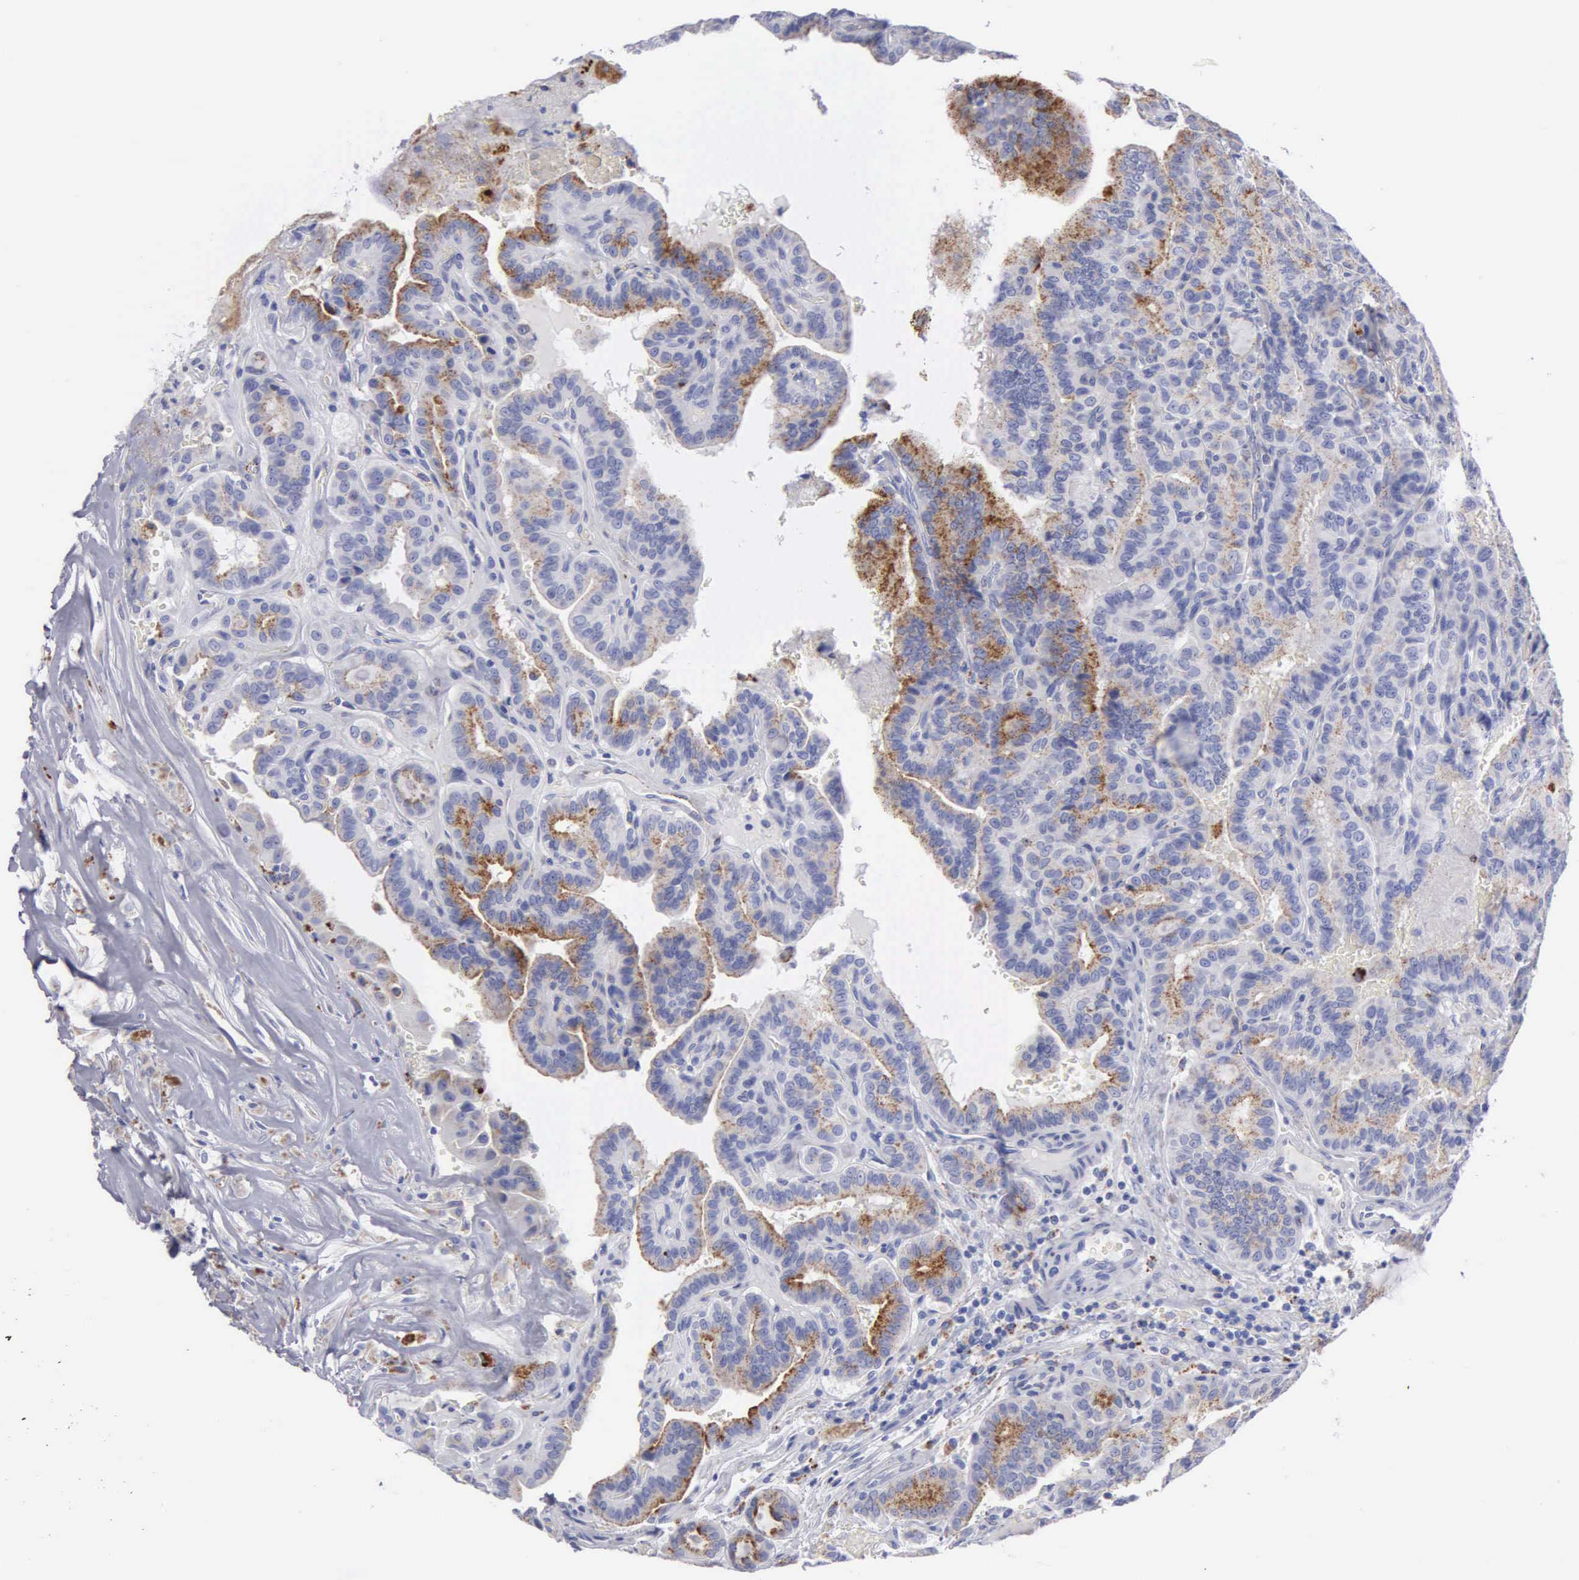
{"staining": {"intensity": "moderate", "quantity": "25%-75%", "location": "cytoplasmic/membranous"}, "tissue": "thyroid cancer", "cell_type": "Tumor cells", "image_type": "cancer", "snomed": [{"axis": "morphology", "description": "Papillary adenocarcinoma, NOS"}, {"axis": "topography", "description": "Thyroid gland"}], "caption": "Immunohistochemistry (IHC) image of neoplastic tissue: thyroid papillary adenocarcinoma stained using immunohistochemistry (IHC) reveals medium levels of moderate protein expression localized specifically in the cytoplasmic/membranous of tumor cells, appearing as a cytoplasmic/membranous brown color.", "gene": "CTSL", "patient": {"sex": "male", "age": 87}}